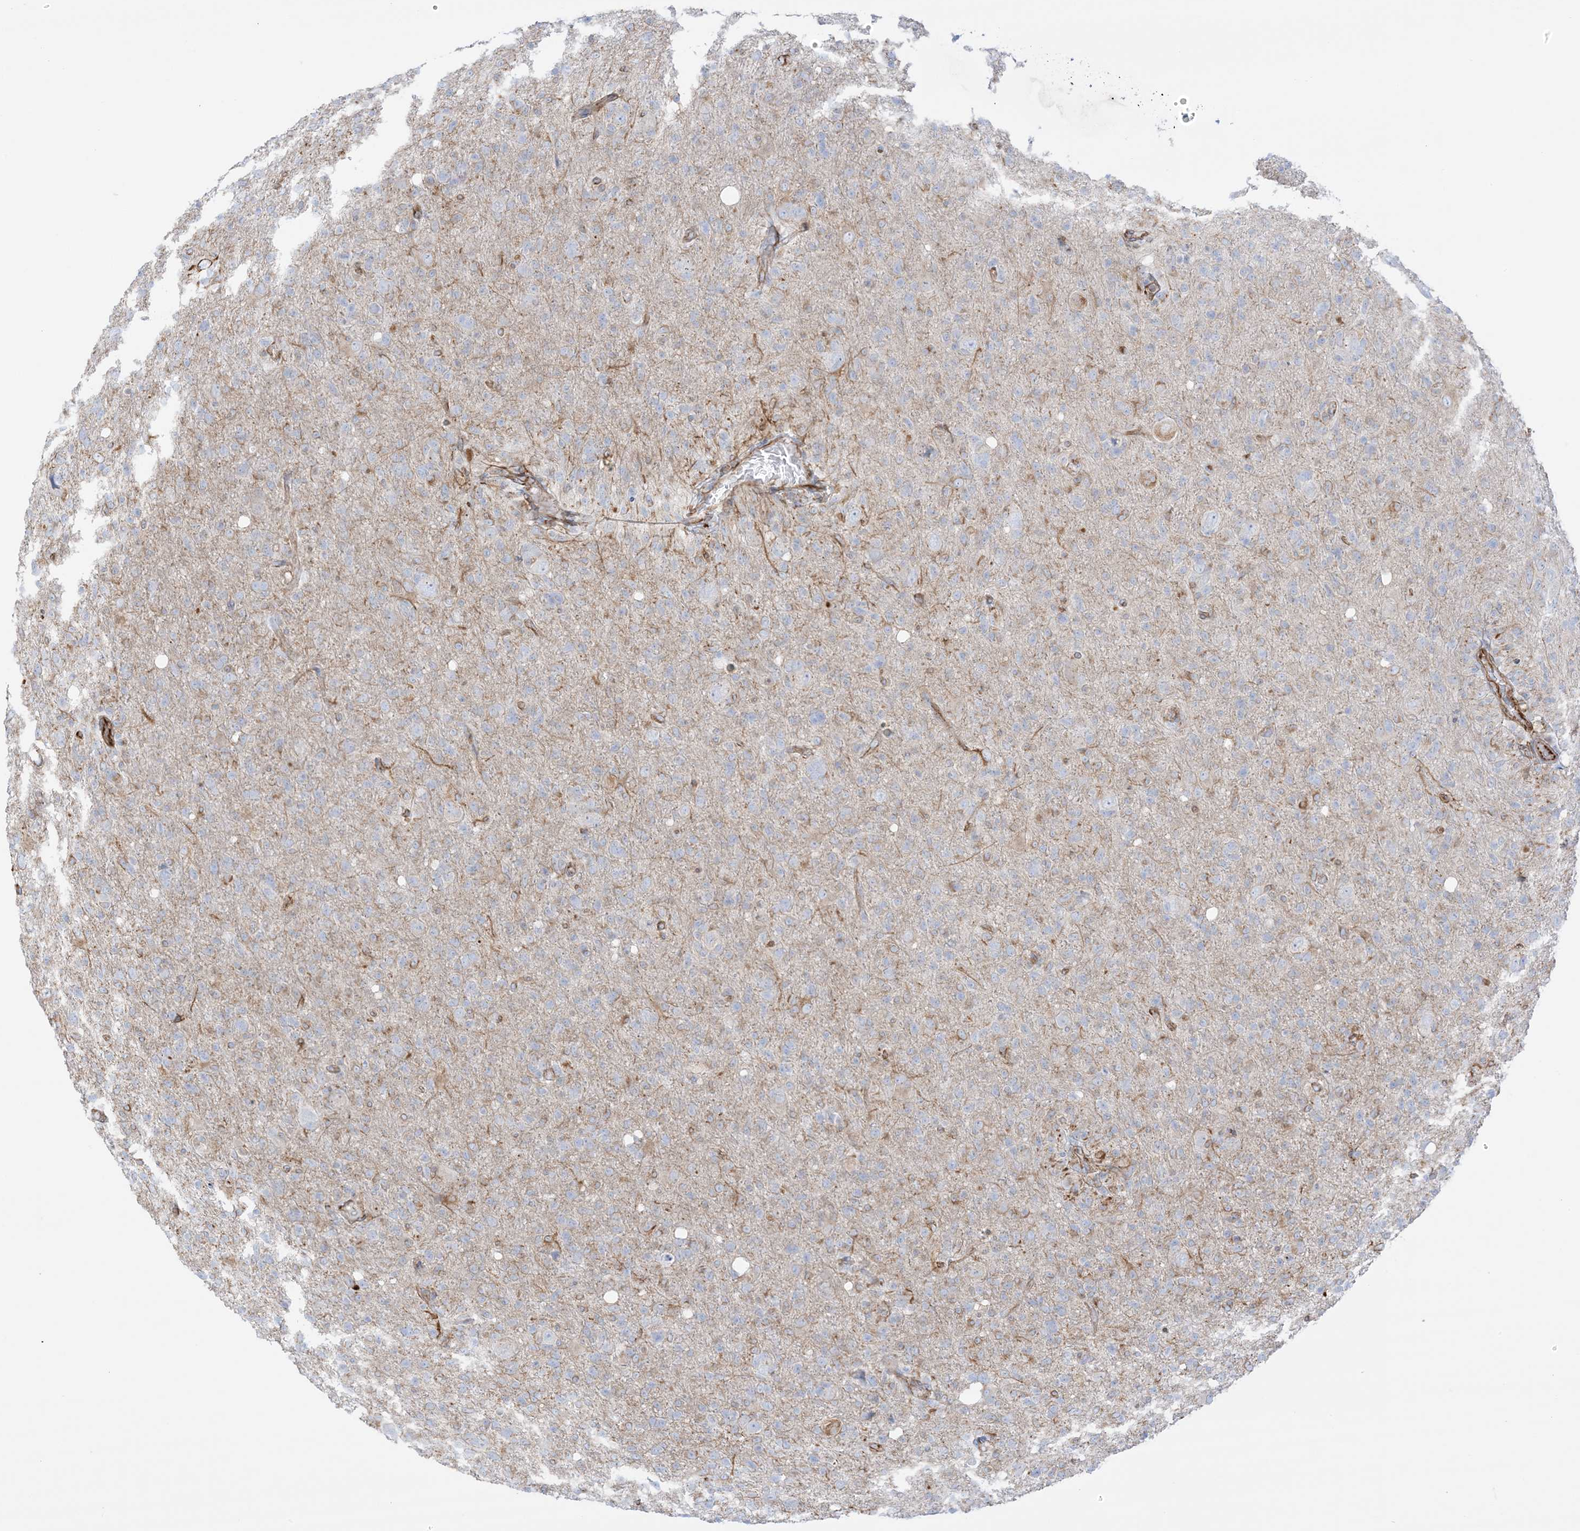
{"staining": {"intensity": "weak", "quantity": "<25%", "location": "cytoplasmic/membranous"}, "tissue": "glioma", "cell_type": "Tumor cells", "image_type": "cancer", "snomed": [{"axis": "morphology", "description": "Glioma, malignant, High grade"}, {"axis": "topography", "description": "Brain"}], "caption": "The photomicrograph exhibits no significant expression in tumor cells of glioma.", "gene": "PID1", "patient": {"sex": "female", "age": 57}}